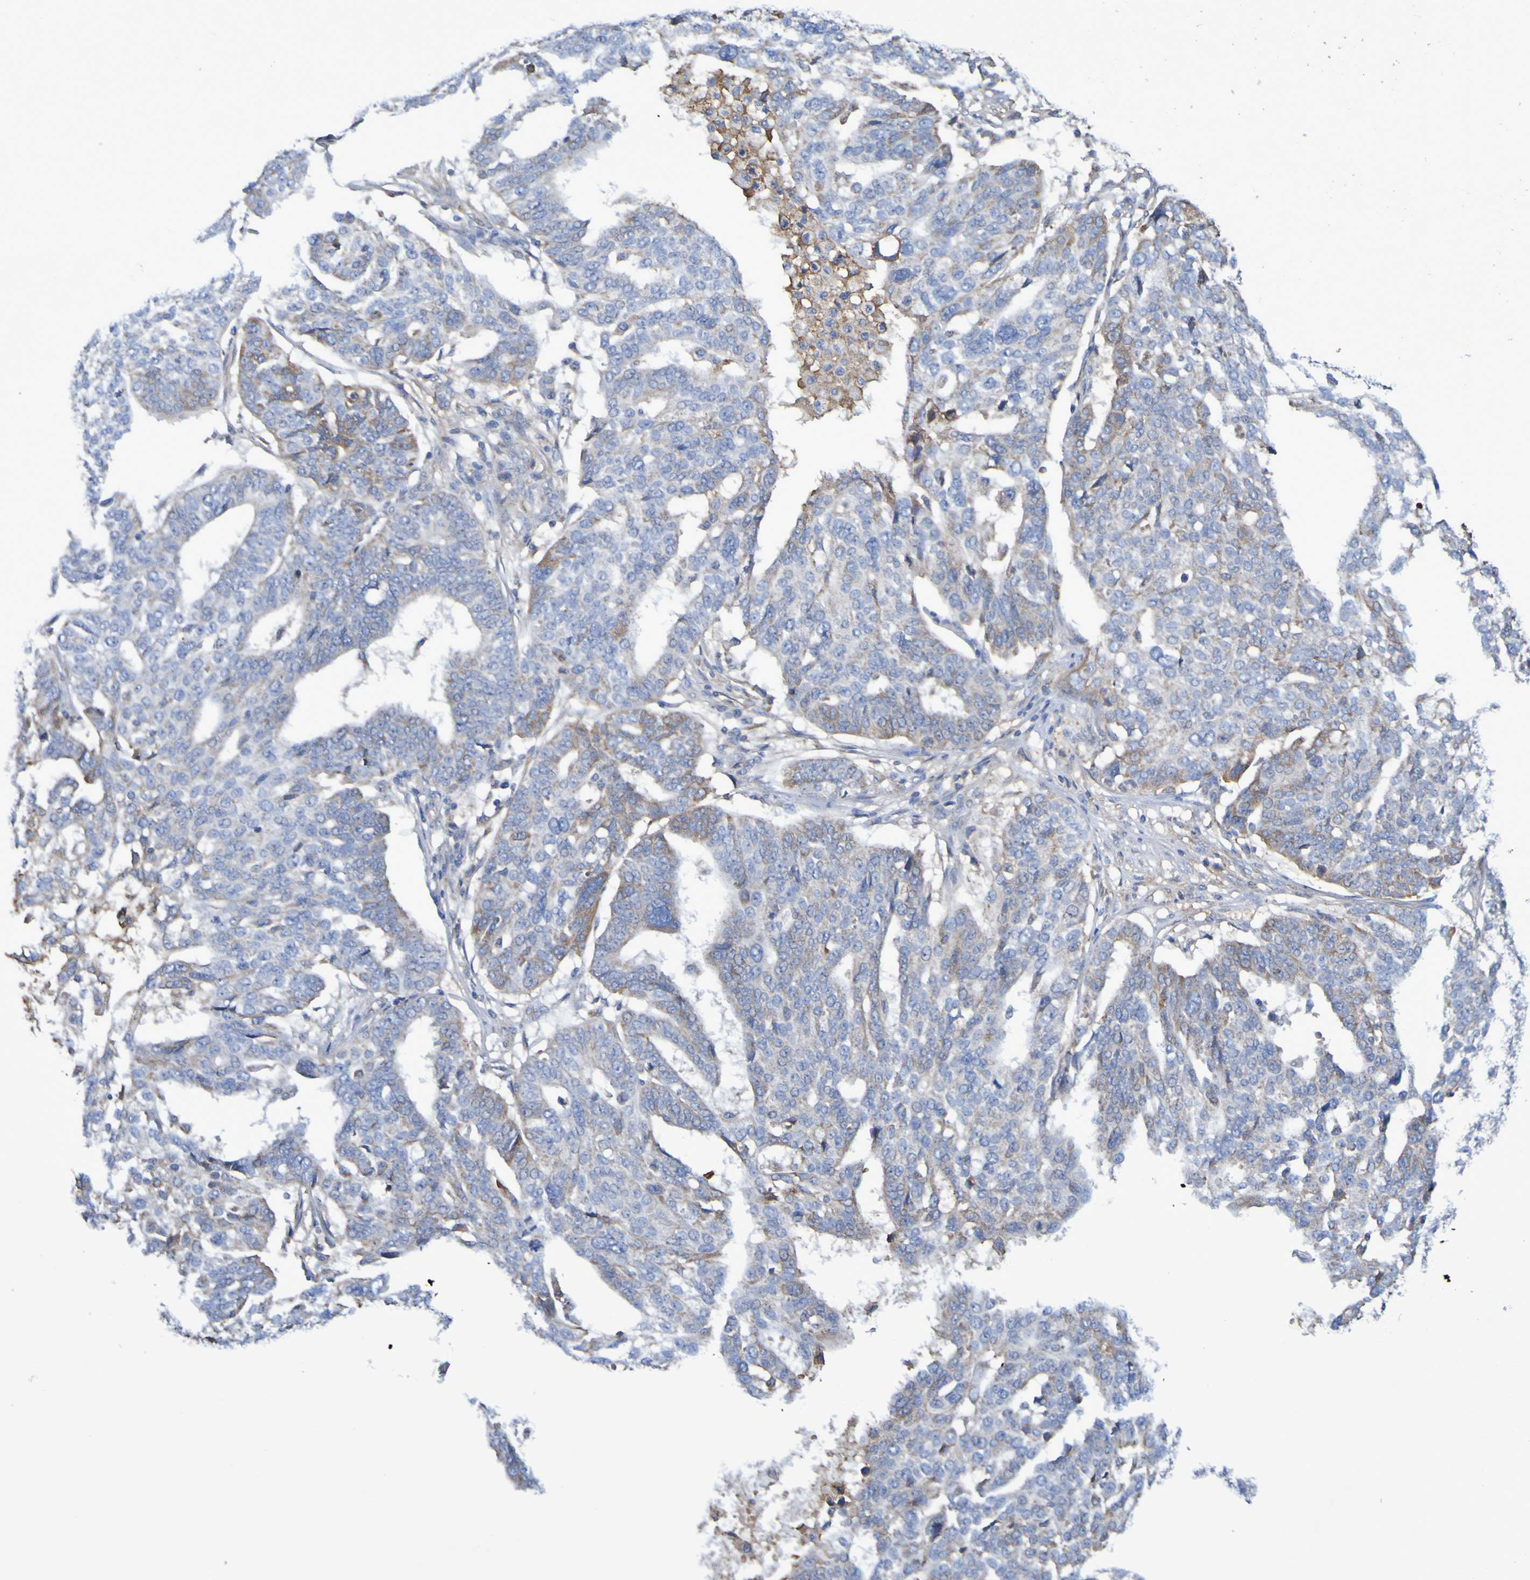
{"staining": {"intensity": "weak", "quantity": "25%-75%", "location": "cytoplasmic/membranous"}, "tissue": "ovarian cancer", "cell_type": "Tumor cells", "image_type": "cancer", "snomed": [{"axis": "morphology", "description": "Cystadenocarcinoma, serous, NOS"}, {"axis": "topography", "description": "Ovary"}], "caption": "This photomicrograph displays IHC staining of ovarian cancer, with low weak cytoplasmic/membranous positivity in approximately 25%-75% of tumor cells.", "gene": "CNTN2", "patient": {"sex": "female", "age": 59}}